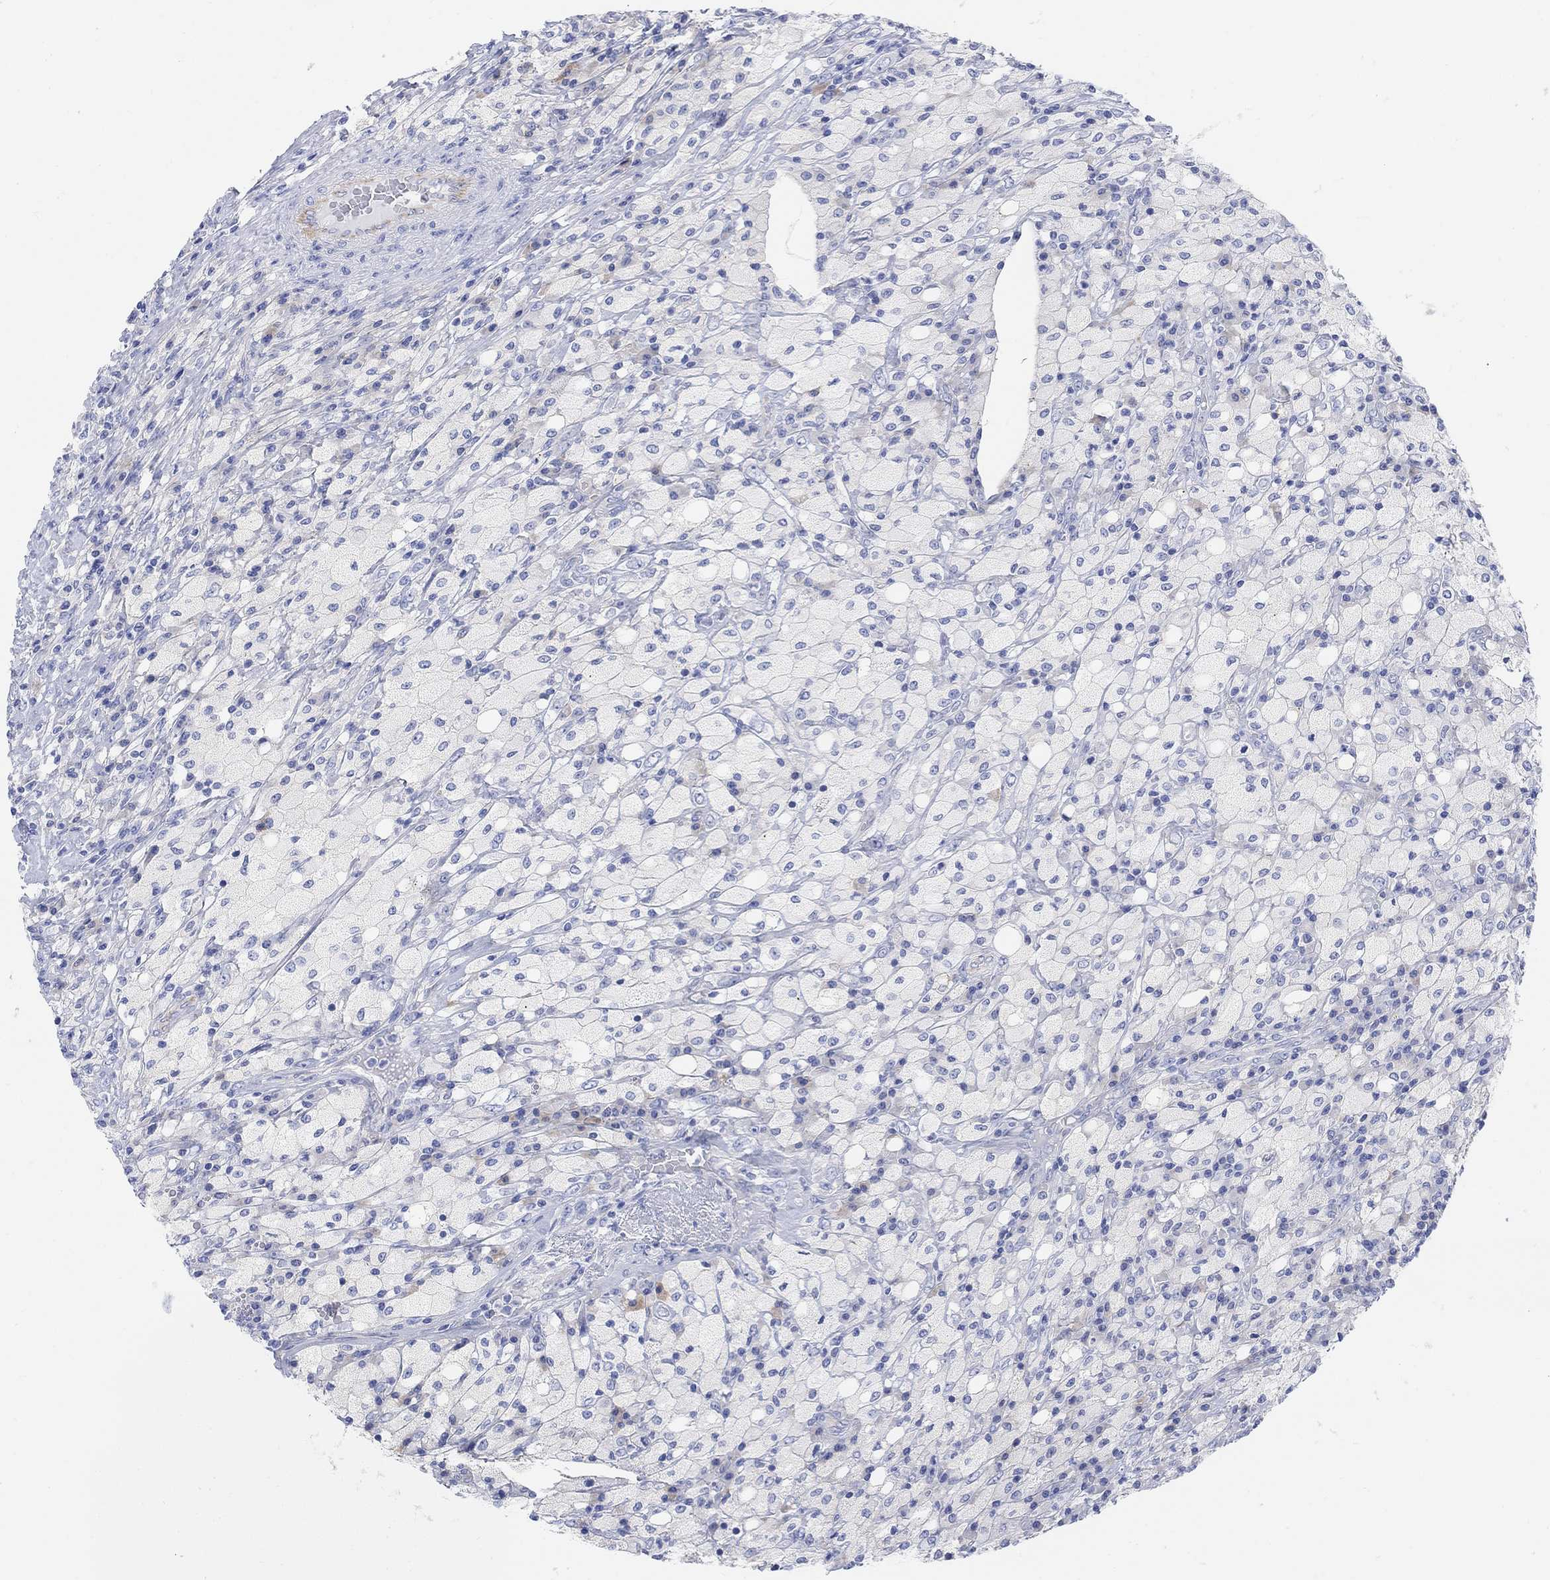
{"staining": {"intensity": "negative", "quantity": "none", "location": "none"}, "tissue": "testis cancer", "cell_type": "Tumor cells", "image_type": "cancer", "snomed": [{"axis": "morphology", "description": "Necrosis, NOS"}, {"axis": "morphology", "description": "Carcinoma, Embryonal, NOS"}, {"axis": "topography", "description": "Testis"}], "caption": "High power microscopy micrograph of an immunohistochemistry (IHC) image of testis cancer, revealing no significant positivity in tumor cells. (Immunohistochemistry, brightfield microscopy, high magnification).", "gene": "GNG13", "patient": {"sex": "male", "age": 19}}